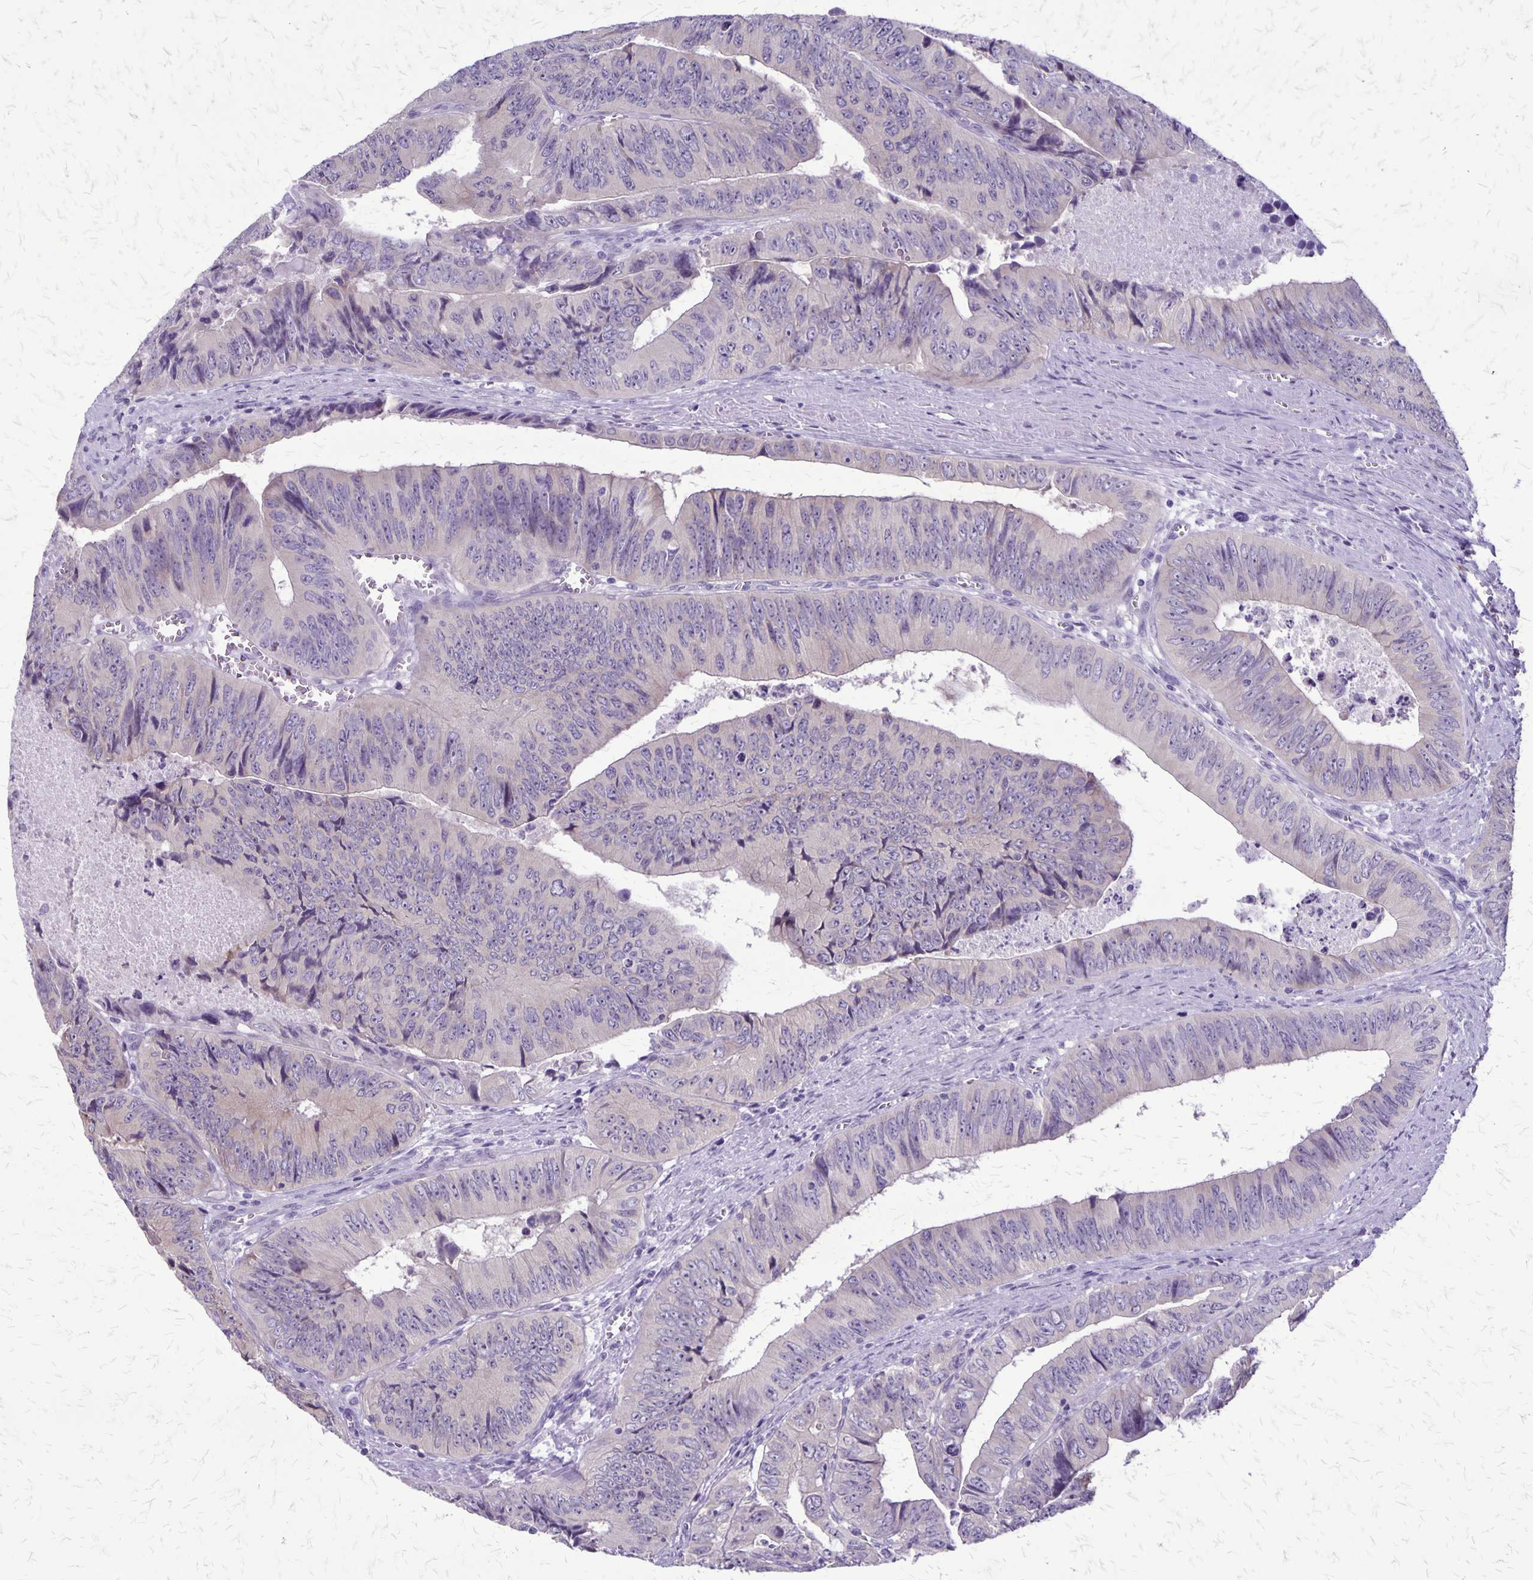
{"staining": {"intensity": "negative", "quantity": "none", "location": "none"}, "tissue": "colorectal cancer", "cell_type": "Tumor cells", "image_type": "cancer", "snomed": [{"axis": "morphology", "description": "Adenocarcinoma, NOS"}, {"axis": "topography", "description": "Colon"}], "caption": "Colorectal cancer was stained to show a protein in brown. There is no significant expression in tumor cells.", "gene": "PLXNB3", "patient": {"sex": "female", "age": 84}}